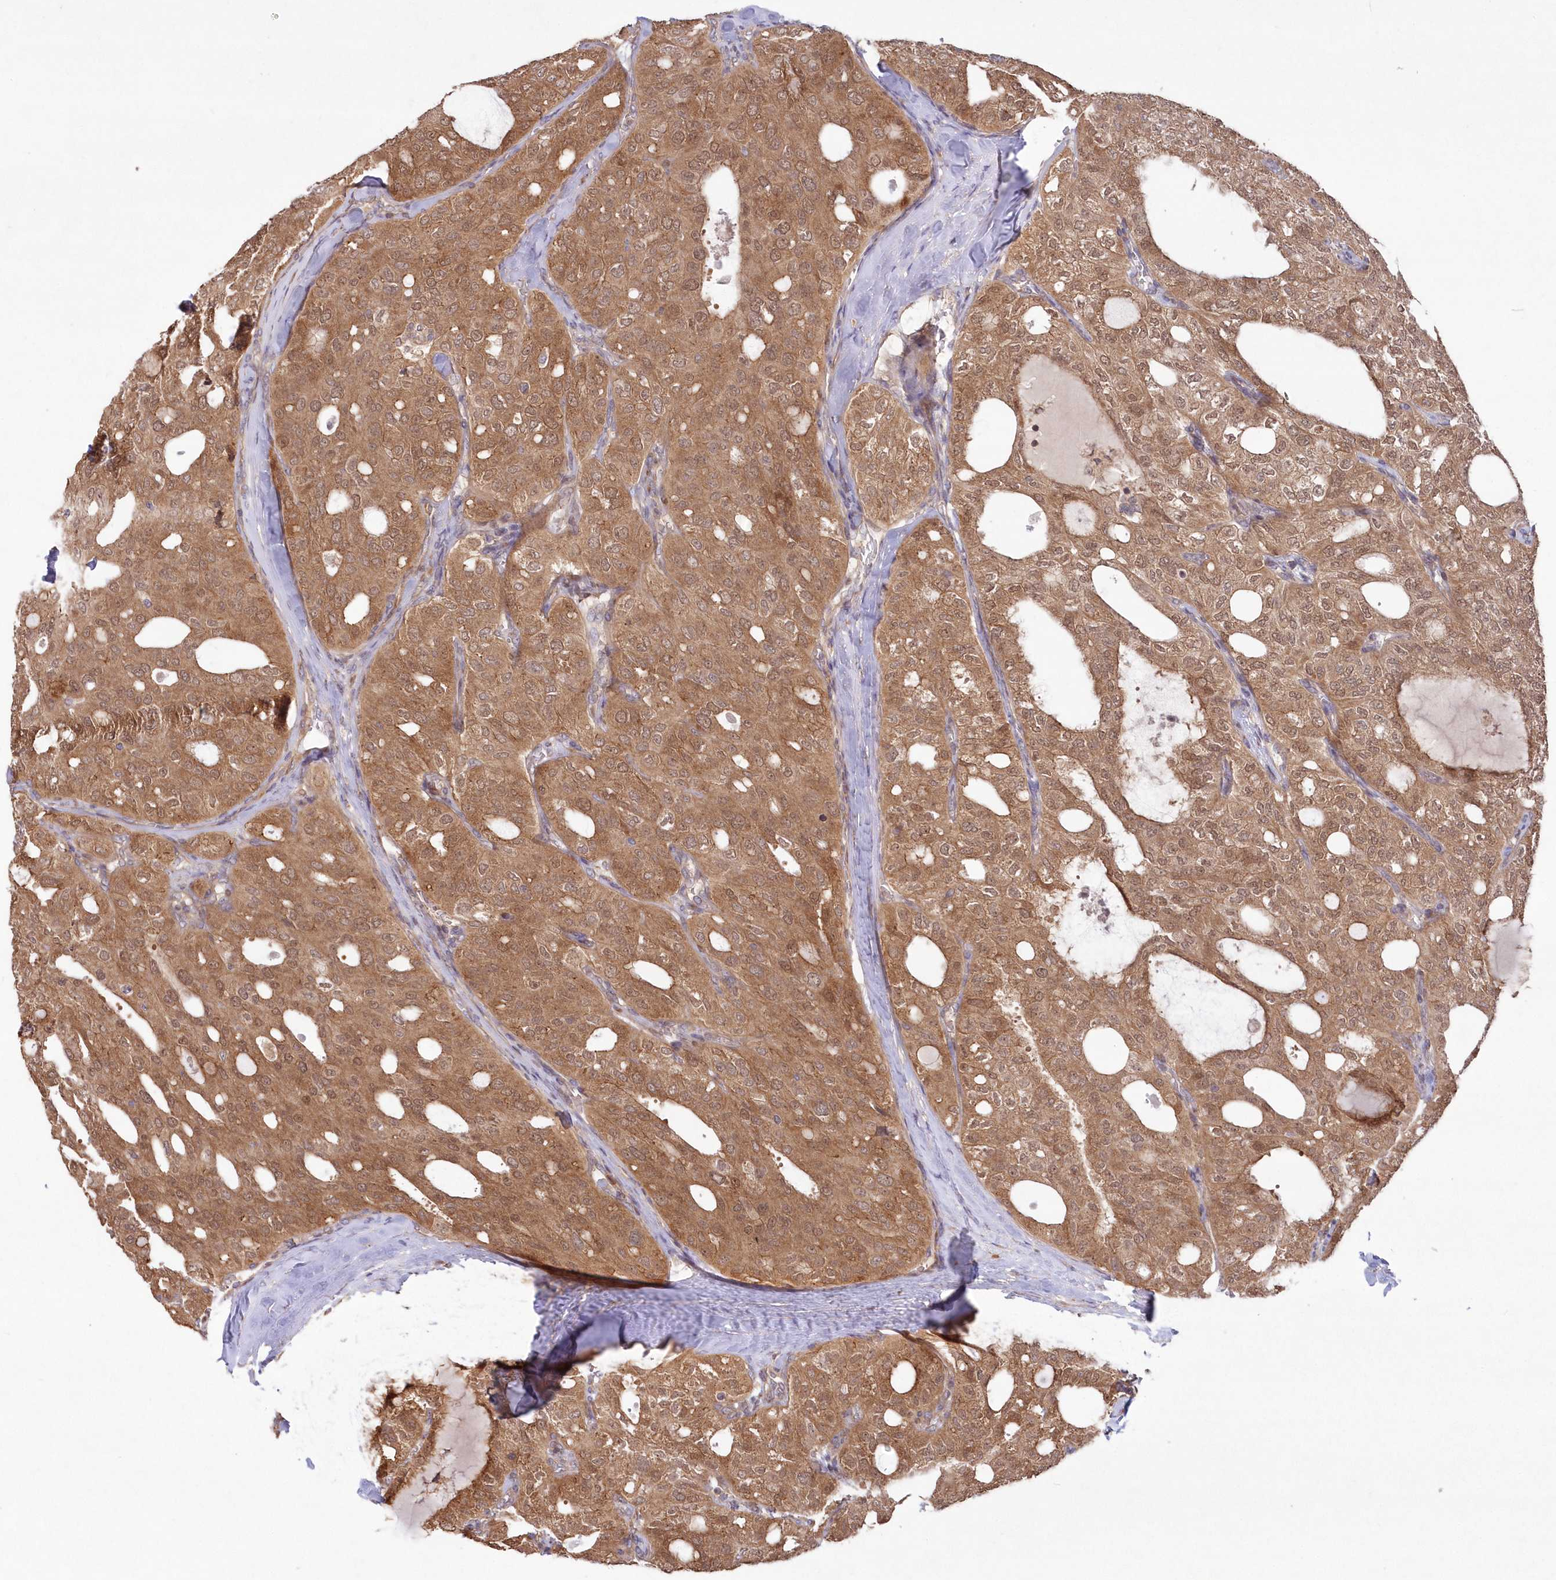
{"staining": {"intensity": "moderate", "quantity": ">75%", "location": "cytoplasmic/membranous,nuclear"}, "tissue": "thyroid cancer", "cell_type": "Tumor cells", "image_type": "cancer", "snomed": [{"axis": "morphology", "description": "Follicular adenoma carcinoma, NOS"}, {"axis": "topography", "description": "Thyroid gland"}], "caption": "Thyroid cancer (follicular adenoma carcinoma) stained for a protein (brown) demonstrates moderate cytoplasmic/membranous and nuclear positive positivity in approximately >75% of tumor cells.", "gene": "TBCA", "patient": {"sex": "male", "age": 75}}